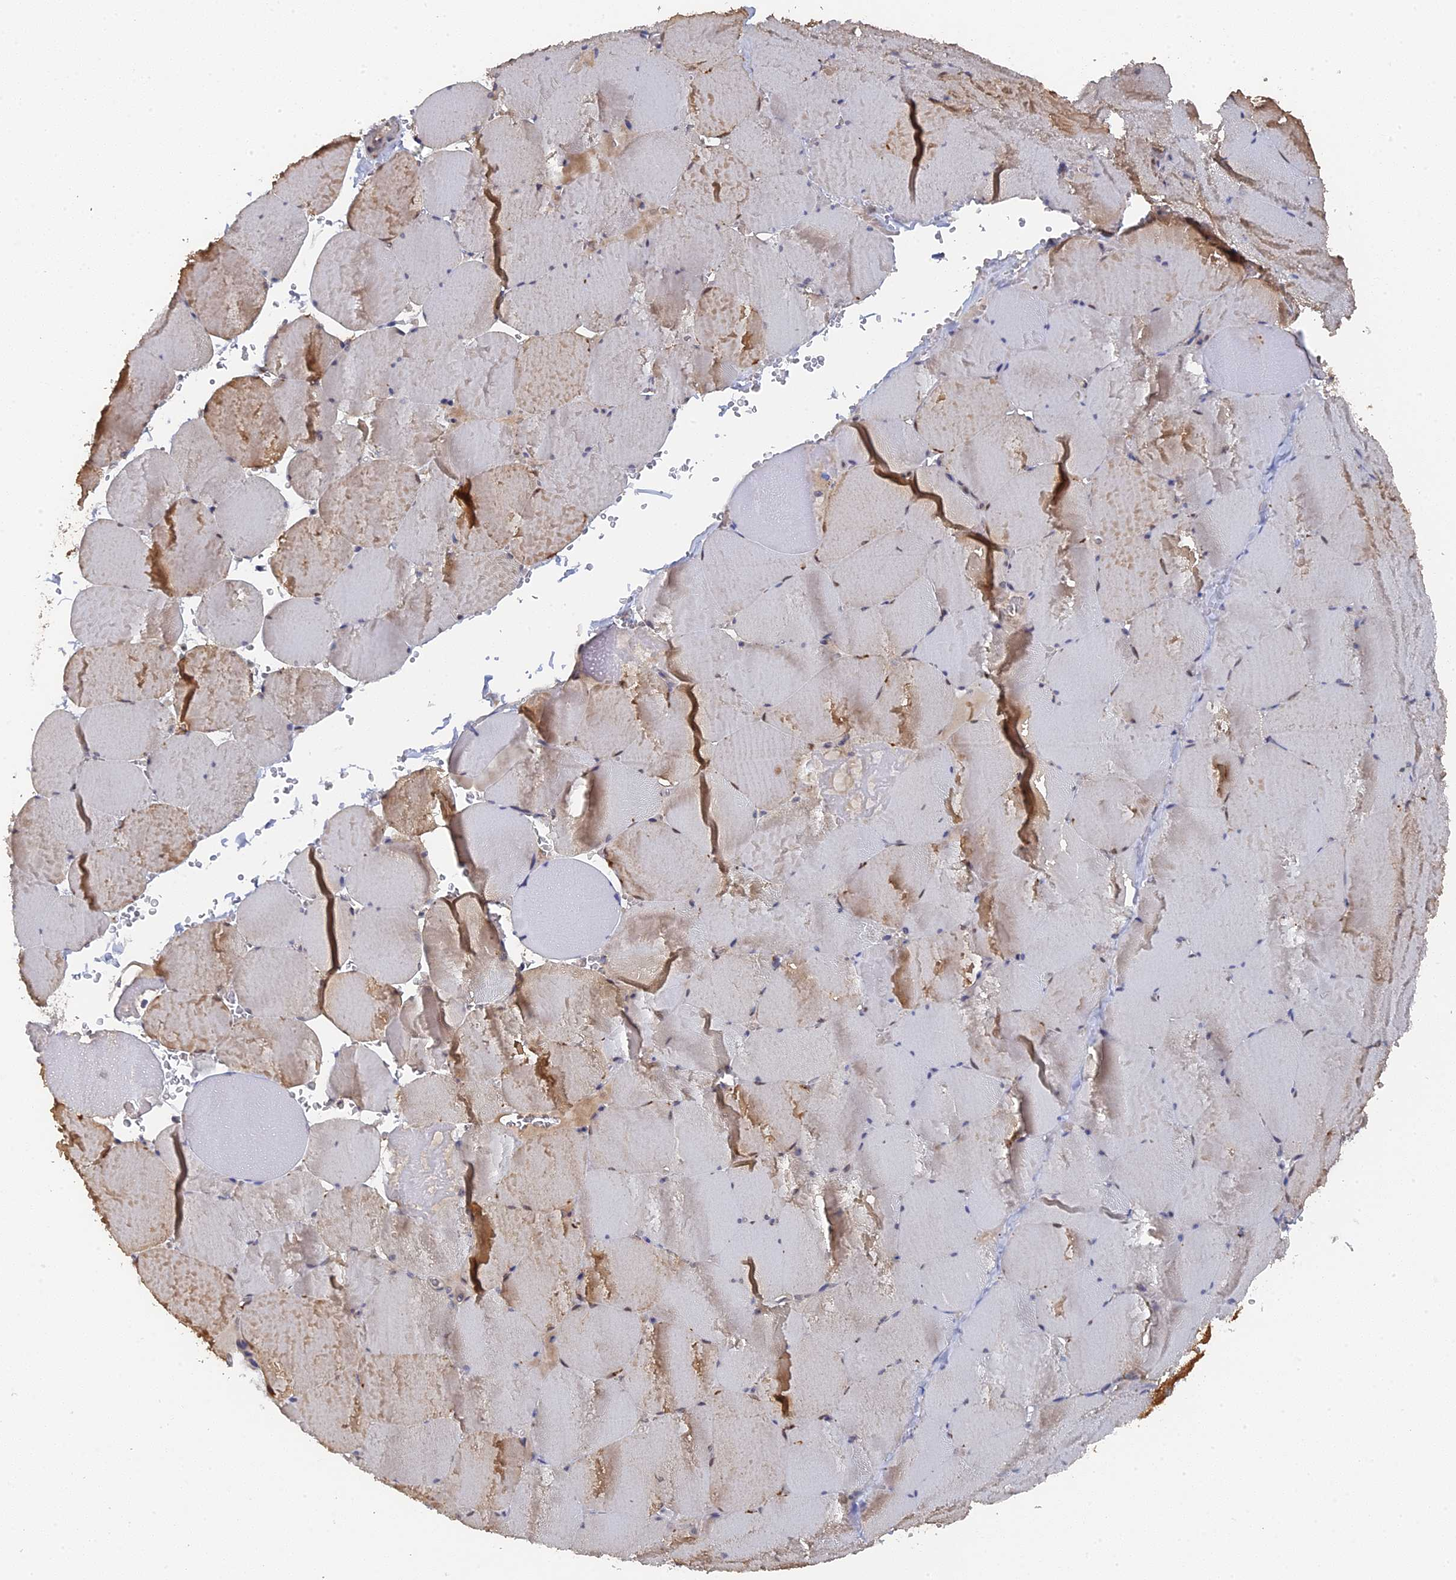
{"staining": {"intensity": "moderate", "quantity": "25%-75%", "location": "cytoplasmic/membranous,nuclear"}, "tissue": "skeletal muscle", "cell_type": "Myocytes", "image_type": "normal", "snomed": [{"axis": "morphology", "description": "Normal tissue, NOS"}, {"axis": "topography", "description": "Skeletal muscle"}, {"axis": "topography", "description": "Head-Neck"}], "caption": "Protein analysis of benign skeletal muscle displays moderate cytoplasmic/membranous,nuclear positivity in approximately 25%-75% of myocytes. Using DAB (3,3'-diaminobenzidine) (brown) and hematoxylin (blue) stains, captured at high magnification using brightfield microscopy.", "gene": "MIGA2", "patient": {"sex": "male", "age": 66}}